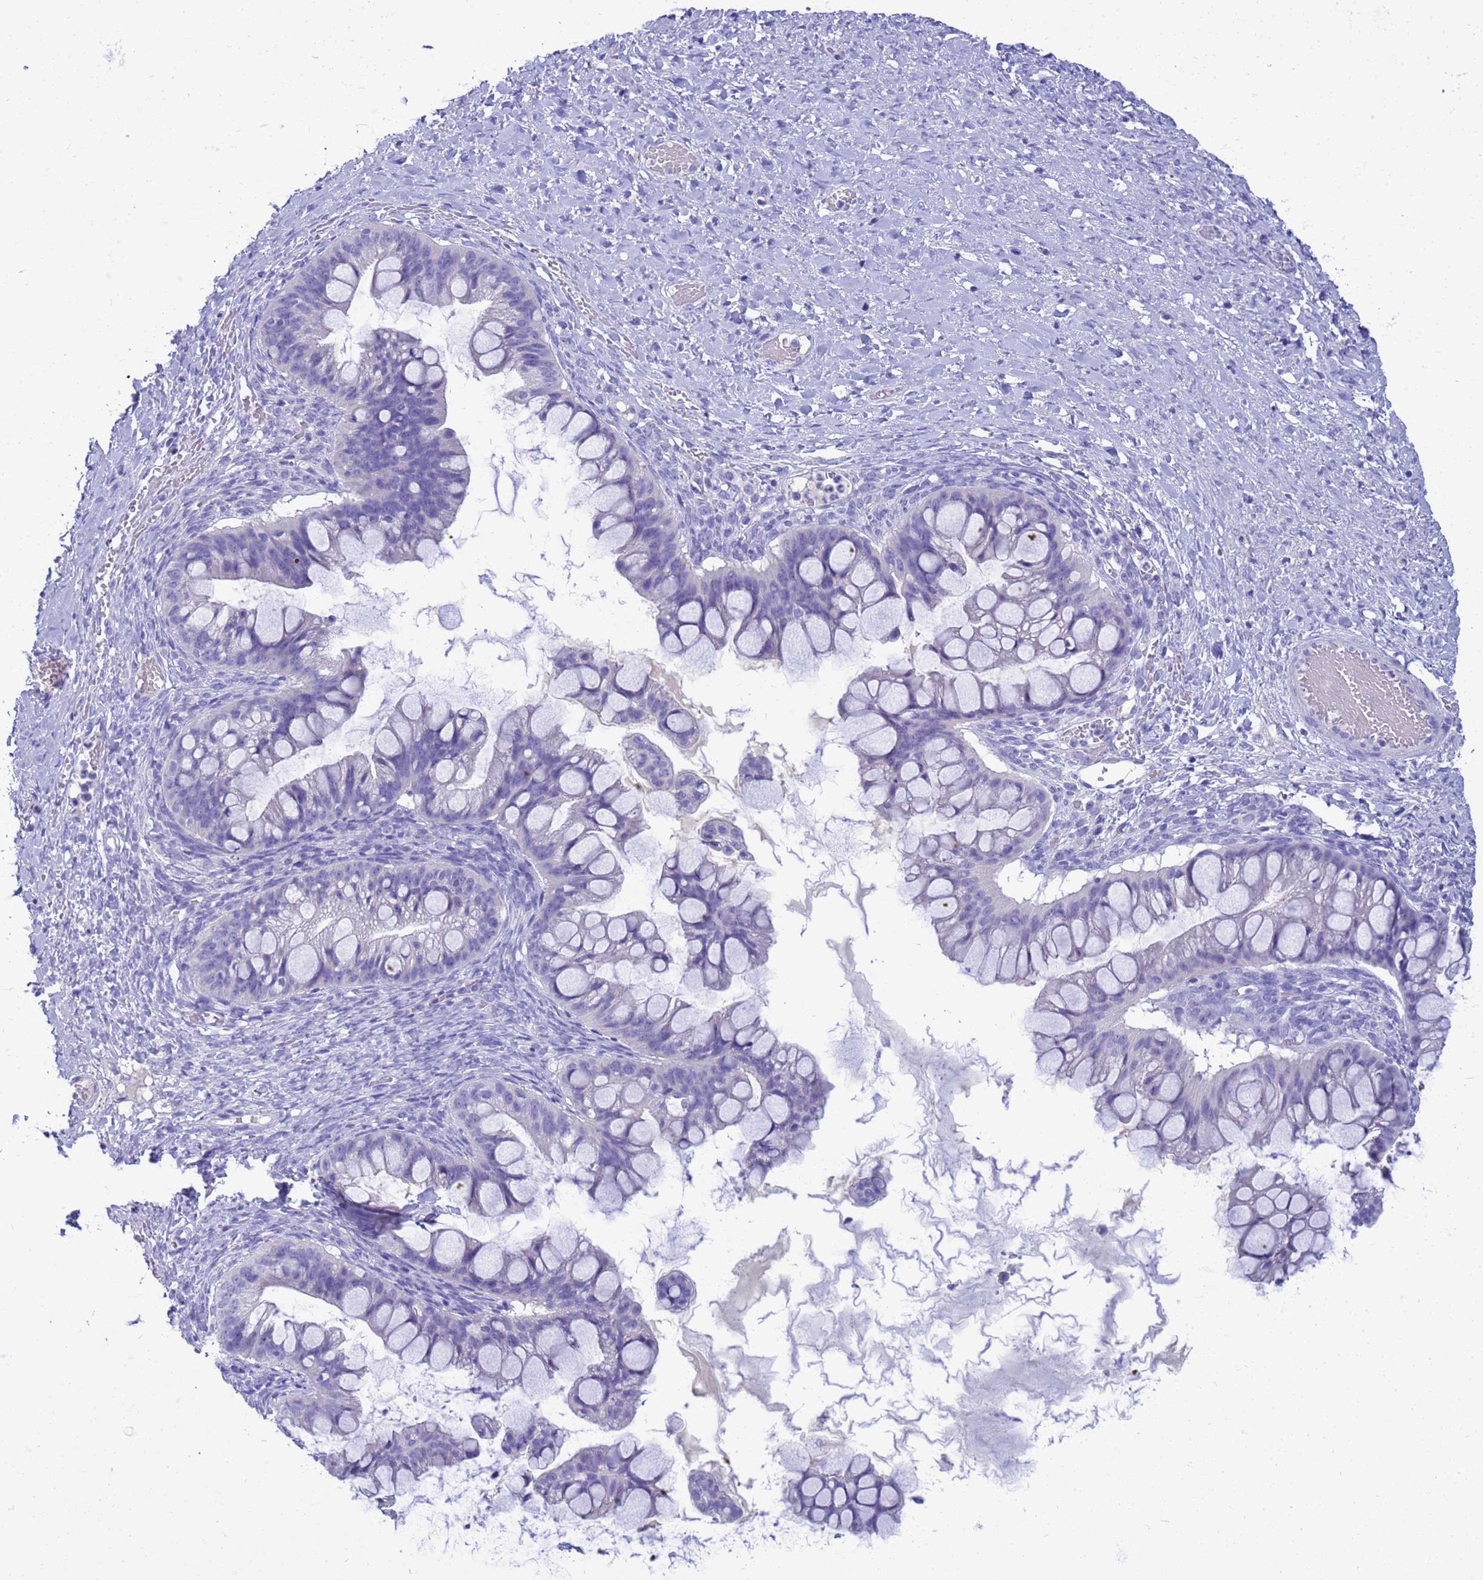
{"staining": {"intensity": "negative", "quantity": "none", "location": "none"}, "tissue": "ovarian cancer", "cell_type": "Tumor cells", "image_type": "cancer", "snomed": [{"axis": "morphology", "description": "Cystadenocarcinoma, mucinous, NOS"}, {"axis": "topography", "description": "Ovary"}], "caption": "Ovarian cancer stained for a protein using IHC shows no expression tumor cells.", "gene": "SYCN", "patient": {"sex": "female", "age": 73}}